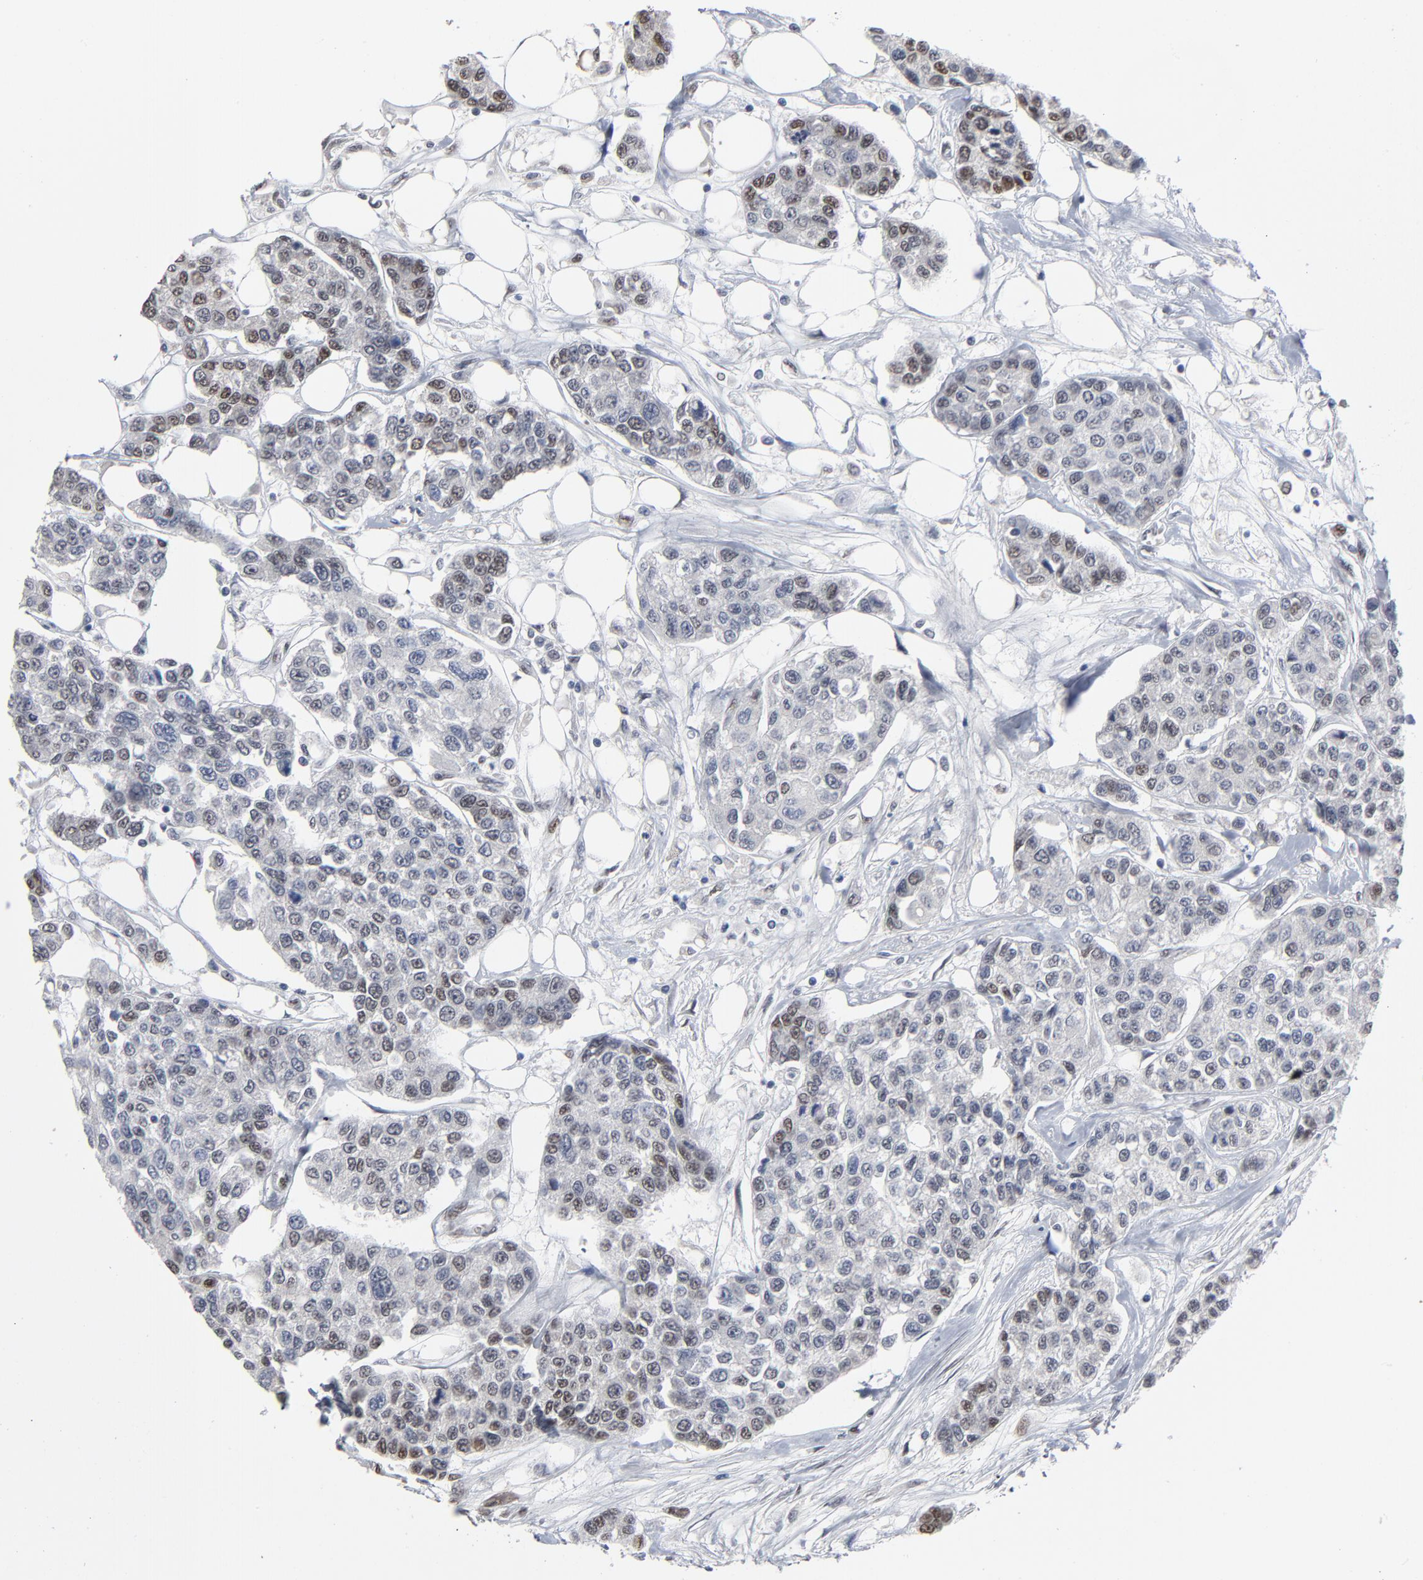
{"staining": {"intensity": "weak", "quantity": "<25%", "location": "nuclear"}, "tissue": "breast cancer", "cell_type": "Tumor cells", "image_type": "cancer", "snomed": [{"axis": "morphology", "description": "Duct carcinoma"}, {"axis": "topography", "description": "Breast"}], "caption": "The micrograph displays no staining of tumor cells in breast cancer.", "gene": "ATF7", "patient": {"sex": "female", "age": 51}}